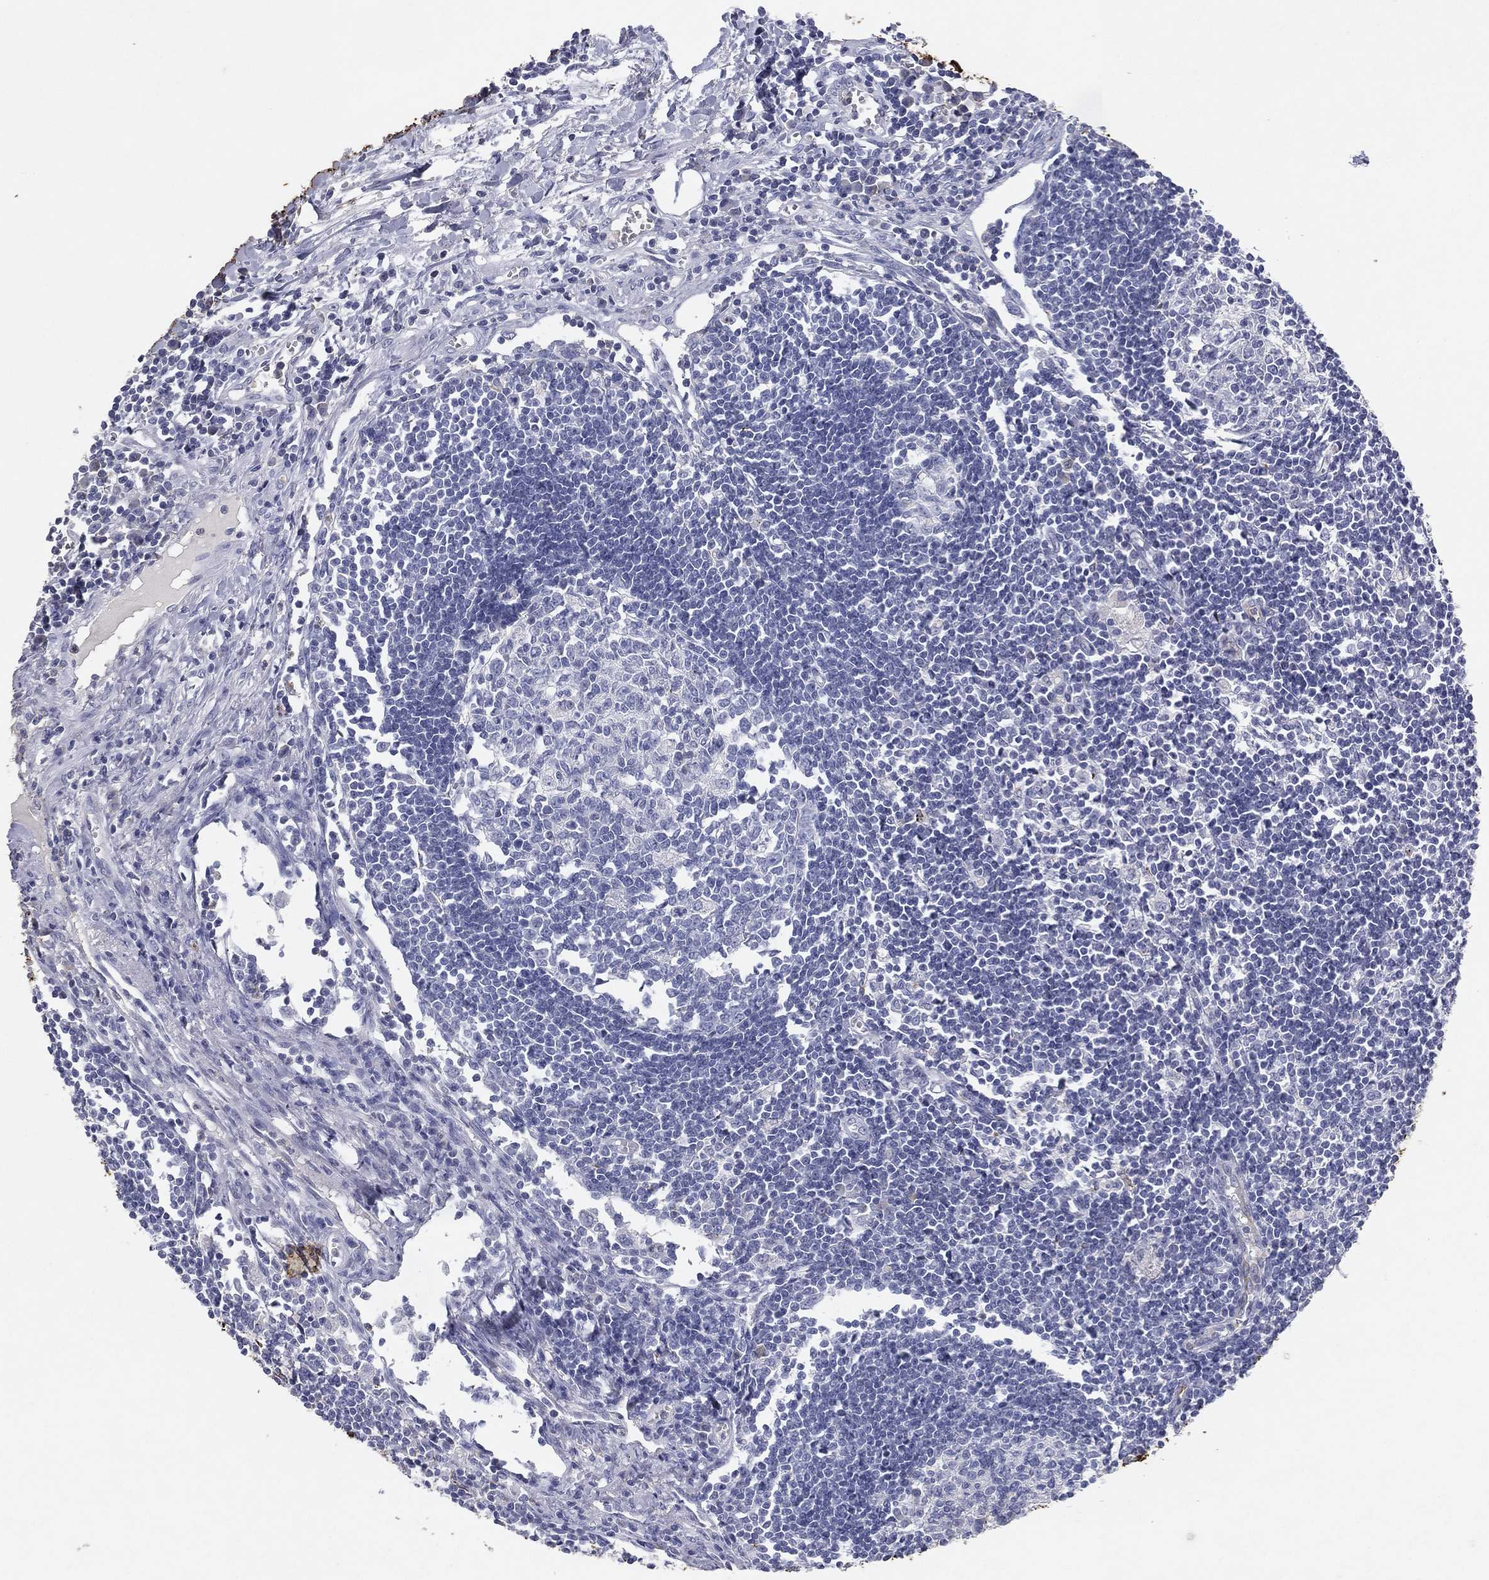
{"staining": {"intensity": "negative", "quantity": "none", "location": "none"}, "tissue": "lymph node", "cell_type": "Germinal center cells", "image_type": "normal", "snomed": [{"axis": "morphology", "description": "Normal tissue, NOS"}, {"axis": "morphology", "description": "Adenocarcinoma, NOS"}, {"axis": "topography", "description": "Lymph node"}, {"axis": "topography", "description": "Pancreas"}], "caption": "There is no significant staining in germinal center cells of lymph node. The staining is performed using DAB brown chromogen with nuclei counter-stained in using hematoxylin.", "gene": "KRT7", "patient": {"sex": "female", "age": 58}}